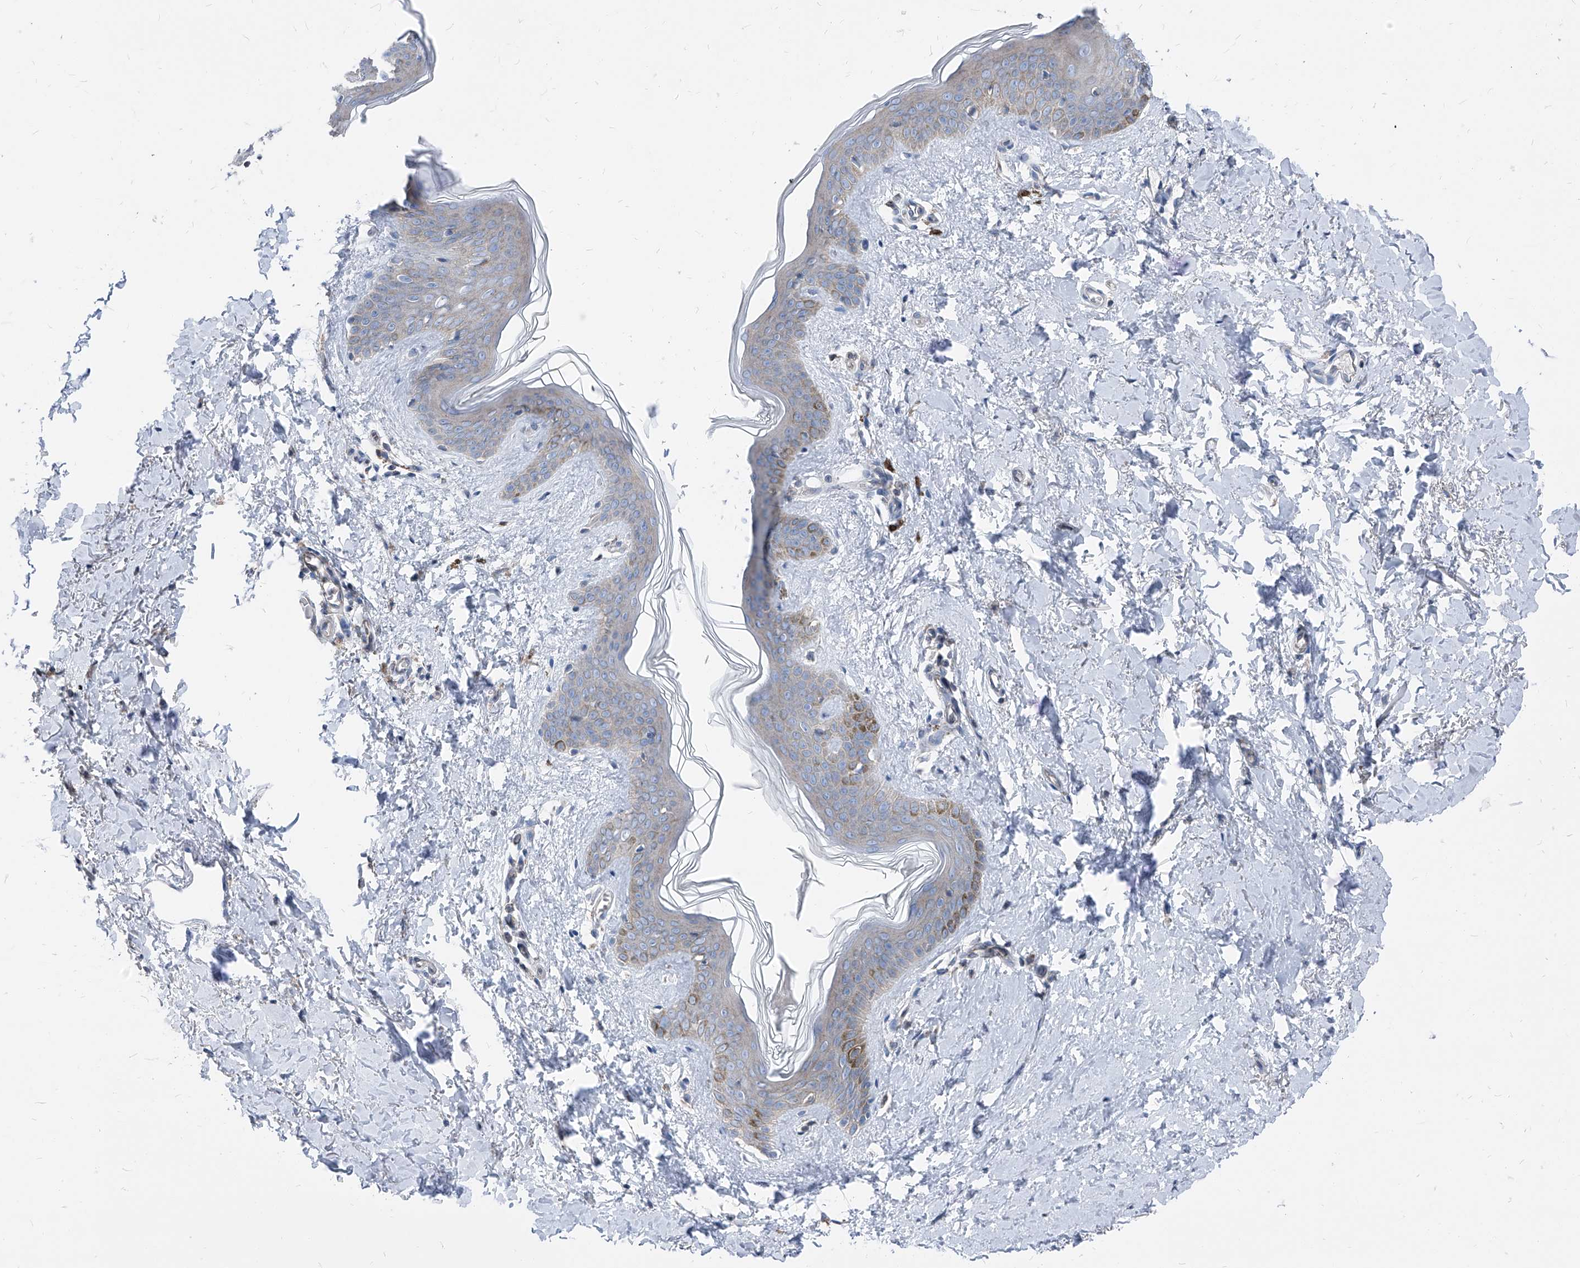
{"staining": {"intensity": "negative", "quantity": "none", "location": "none"}, "tissue": "skin", "cell_type": "Fibroblasts", "image_type": "normal", "snomed": [{"axis": "morphology", "description": "Normal tissue, NOS"}, {"axis": "topography", "description": "Skin"}], "caption": "Immunohistochemical staining of unremarkable human skin demonstrates no significant expression in fibroblasts. (DAB (3,3'-diaminobenzidine) IHC, high magnification).", "gene": "AGPS", "patient": {"sex": "female", "age": 46}}